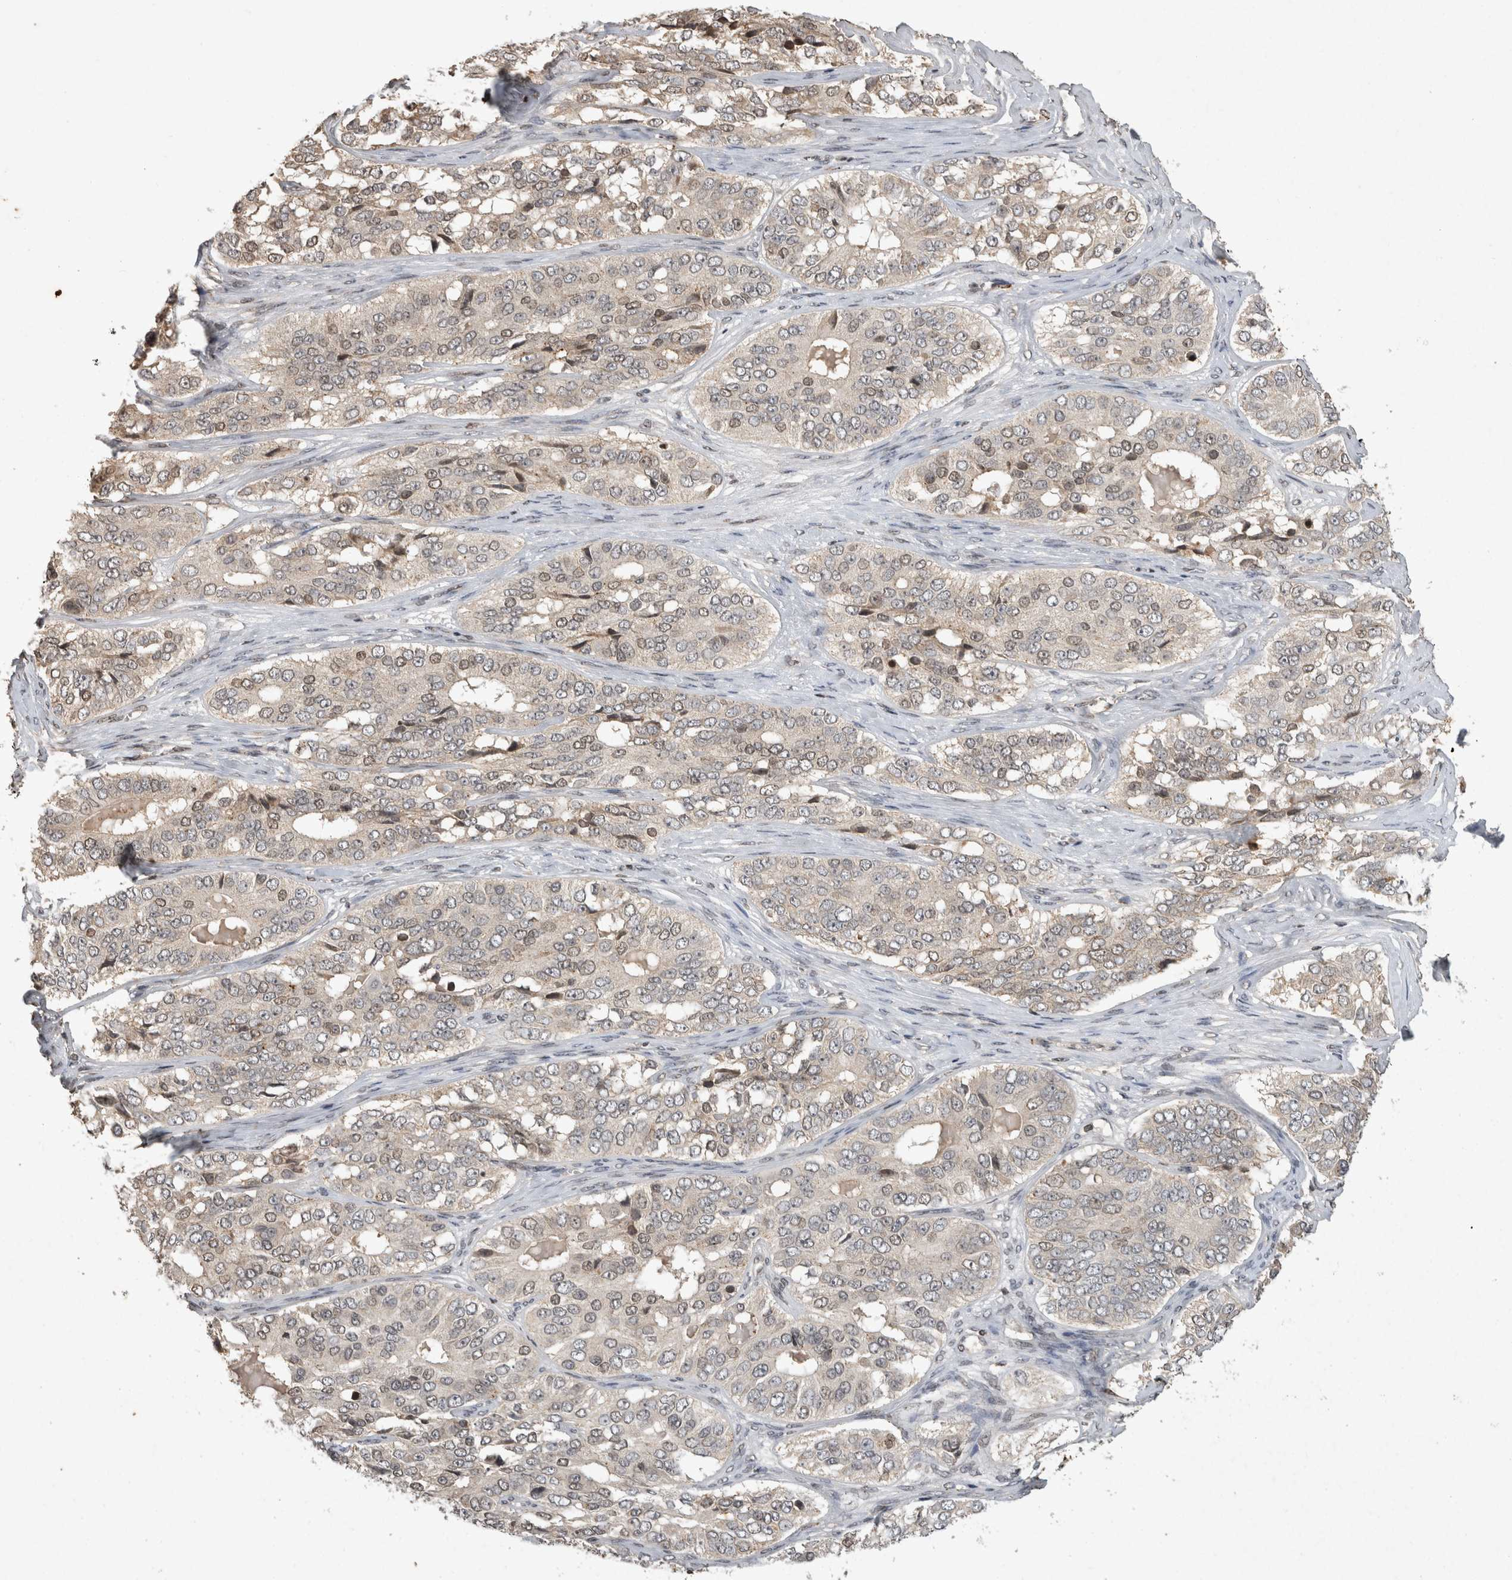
{"staining": {"intensity": "negative", "quantity": "none", "location": "none"}, "tissue": "ovarian cancer", "cell_type": "Tumor cells", "image_type": "cancer", "snomed": [{"axis": "morphology", "description": "Carcinoma, endometroid"}, {"axis": "topography", "description": "Ovary"}], "caption": "Tumor cells show no significant expression in ovarian endometroid carcinoma.", "gene": "HRK", "patient": {"sex": "female", "age": 51}}